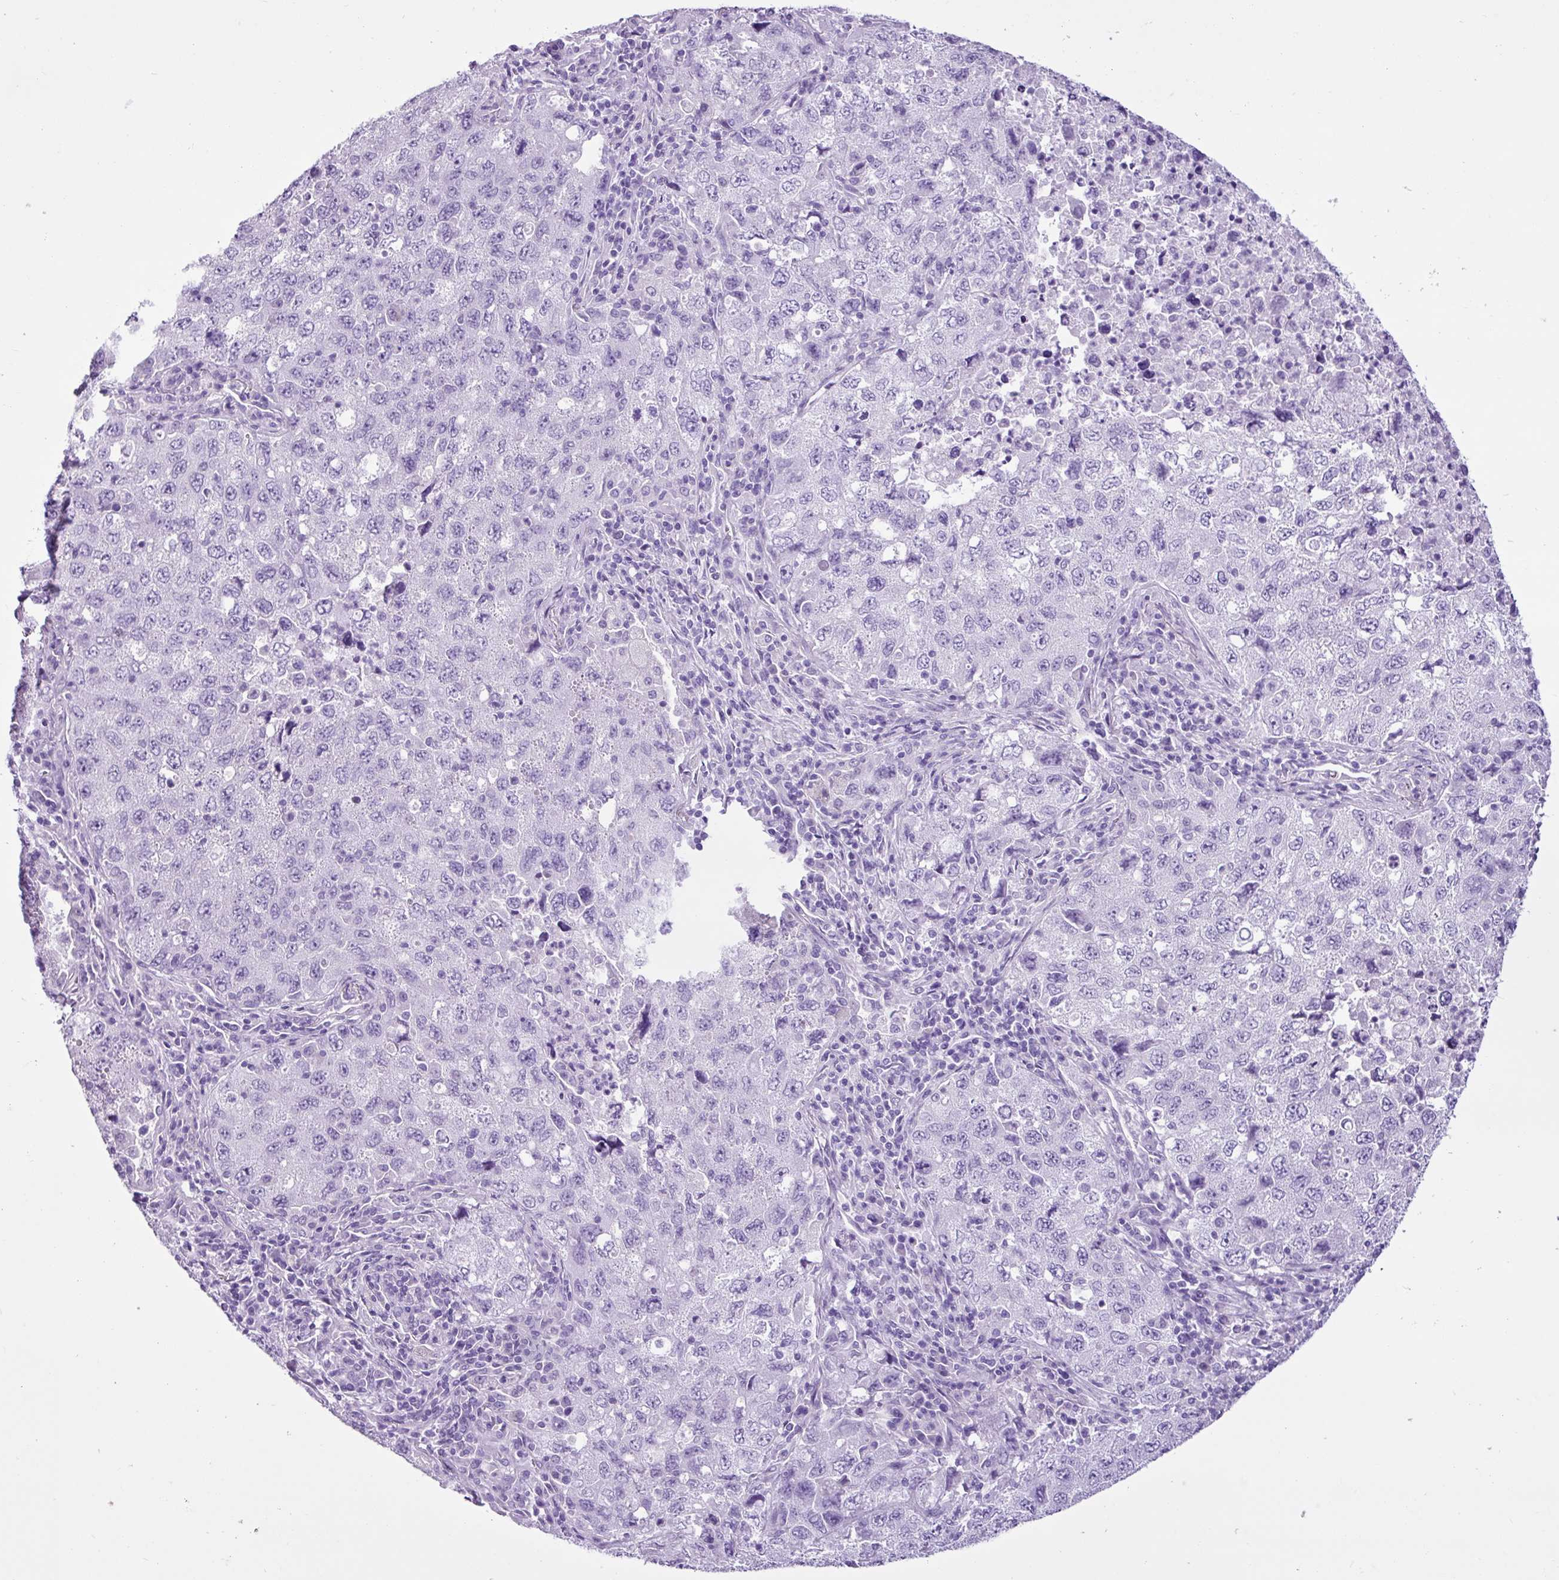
{"staining": {"intensity": "negative", "quantity": "none", "location": "none"}, "tissue": "lung cancer", "cell_type": "Tumor cells", "image_type": "cancer", "snomed": [{"axis": "morphology", "description": "Adenocarcinoma, NOS"}, {"axis": "topography", "description": "Lung"}], "caption": "Immunohistochemistry (IHC) histopathology image of lung adenocarcinoma stained for a protein (brown), which displays no expression in tumor cells.", "gene": "PGR", "patient": {"sex": "female", "age": 57}}